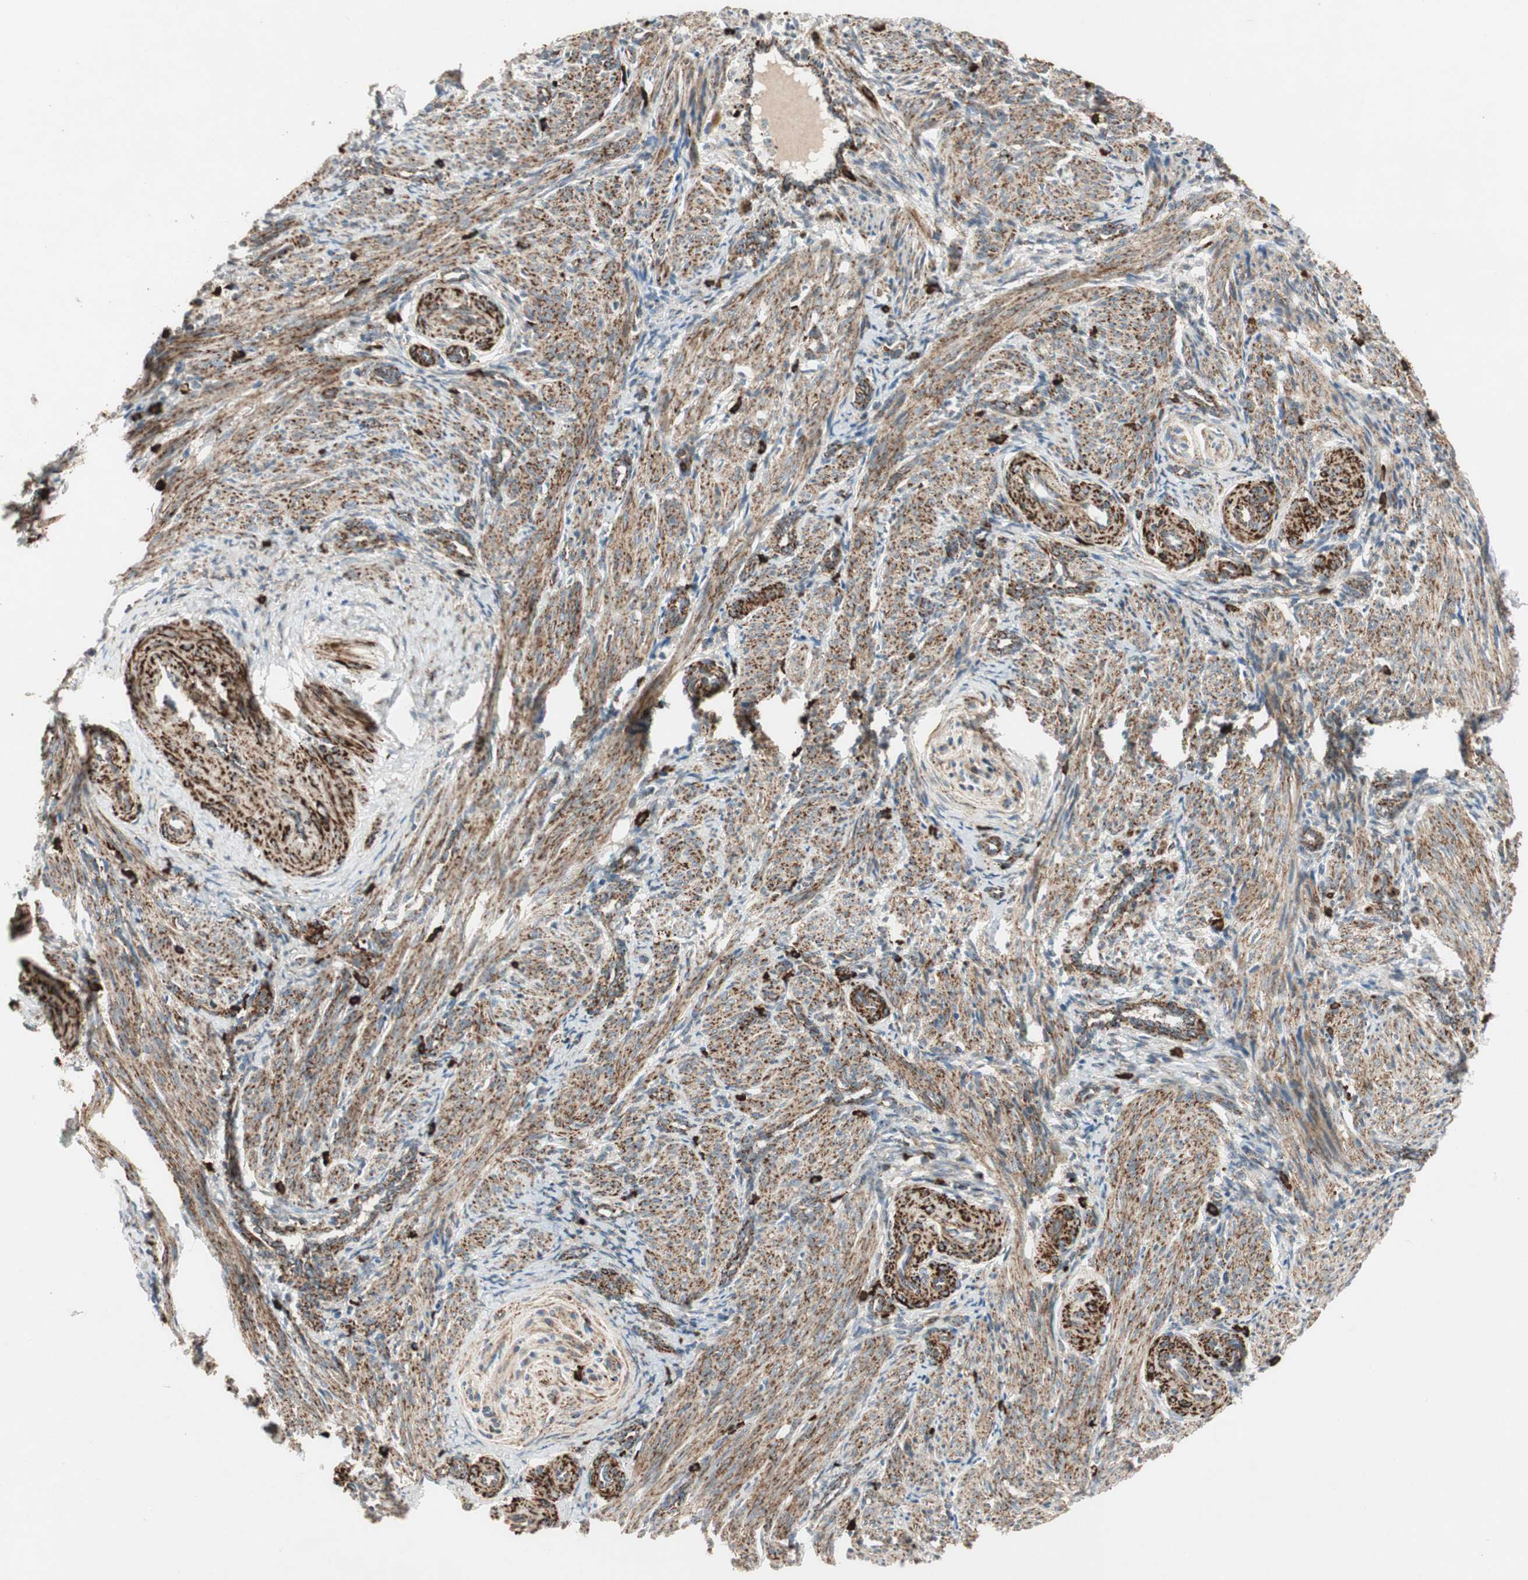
{"staining": {"intensity": "moderate", "quantity": ">75%", "location": "cytoplasmic/membranous"}, "tissue": "smooth muscle", "cell_type": "Smooth muscle cells", "image_type": "normal", "snomed": [{"axis": "morphology", "description": "Normal tissue, NOS"}, {"axis": "topography", "description": "Endometrium"}], "caption": "Protein expression by IHC demonstrates moderate cytoplasmic/membranous positivity in about >75% of smooth muscle cells in benign smooth muscle. The staining is performed using DAB (3,3'-diaminobenzidine) brown chromogen to label protein expression. The nuclei are counter-stained blue using hematoxylin.", "gene": "AKAP1", "patient": {"sex": "female", "age": 33}}